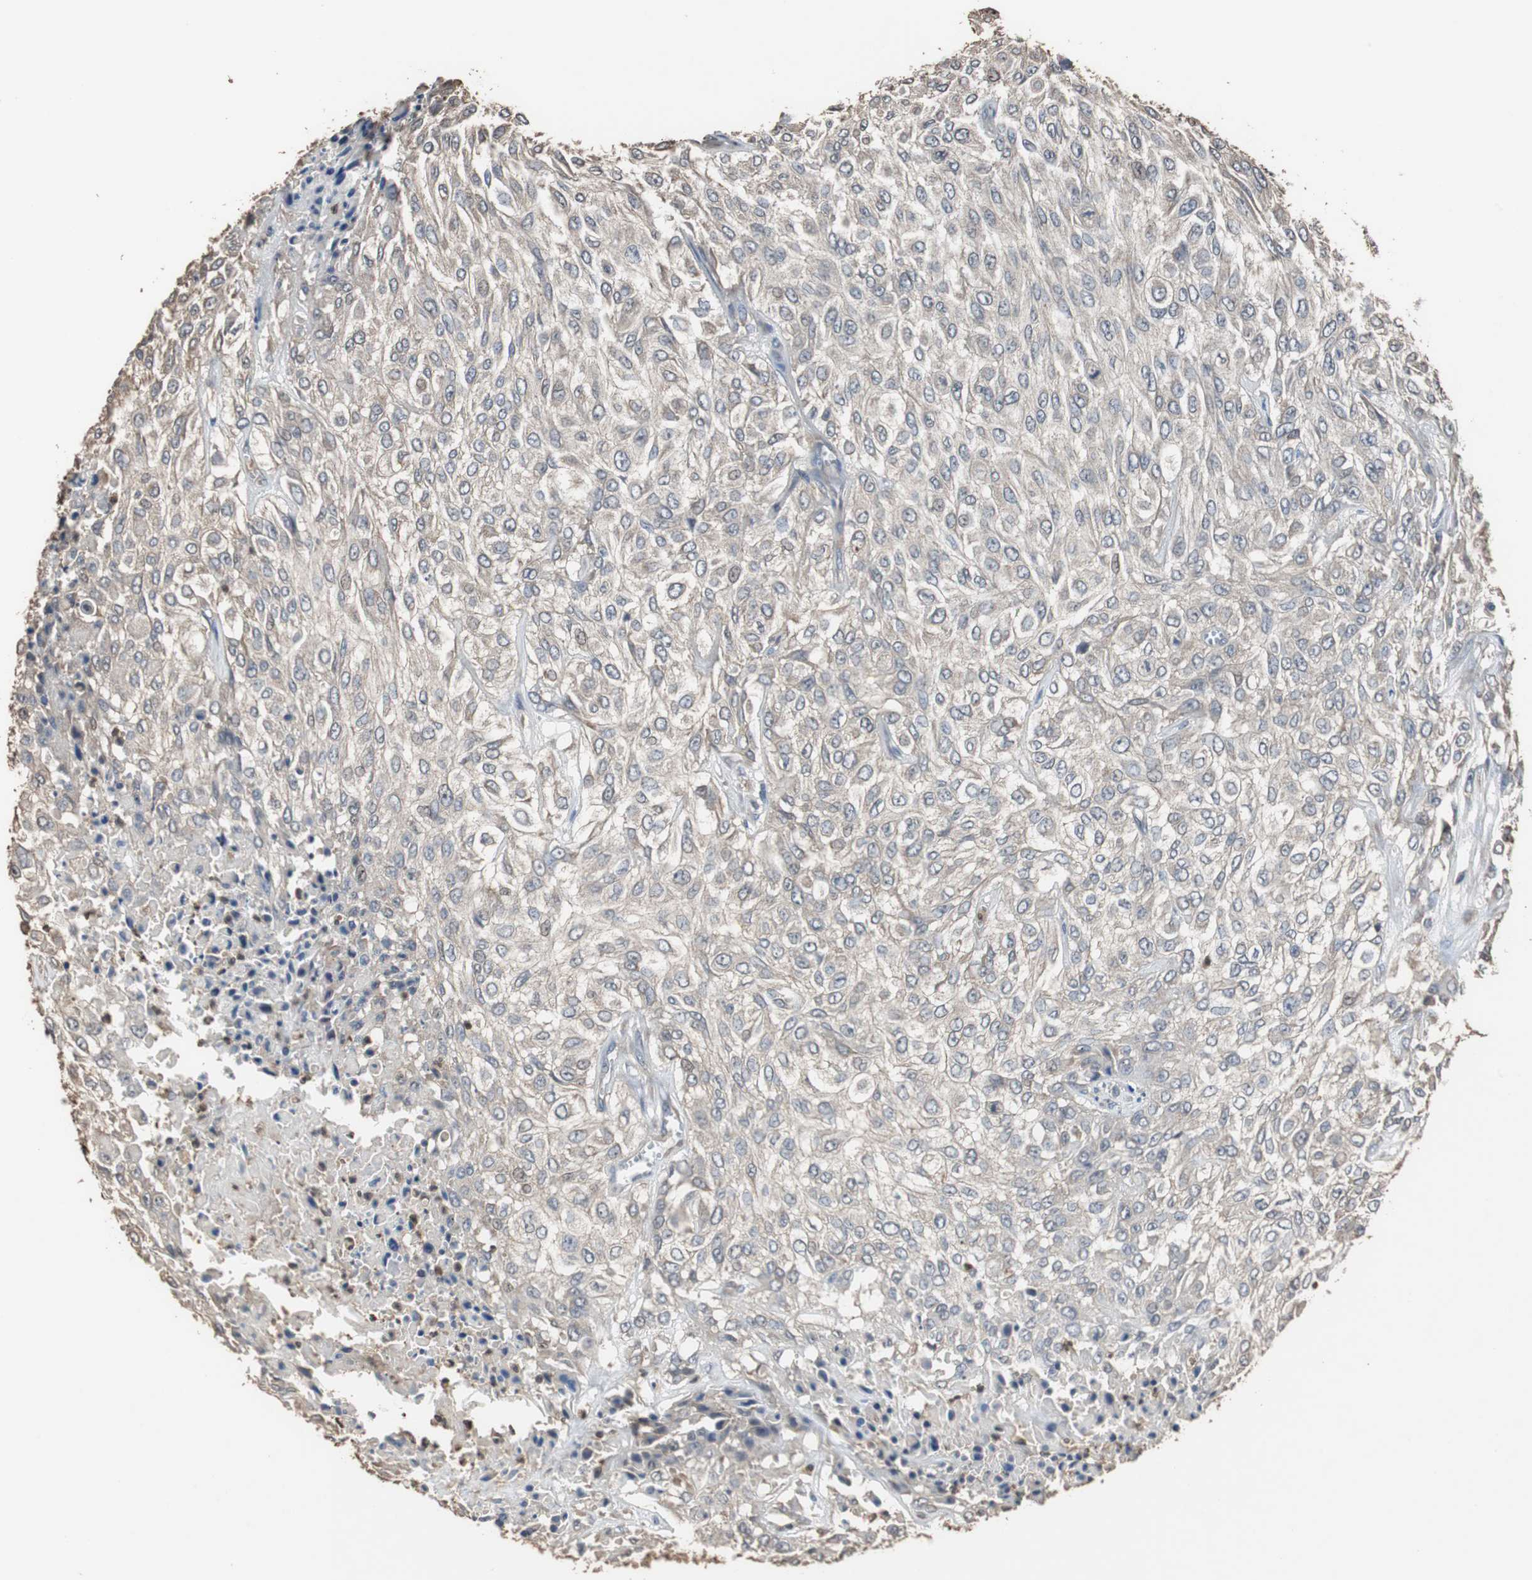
{"staining": {"intensity": "weak", "quantity": ">75%", "location": "cytoplasmic/membranous"}, "tissue": "urothelial cancer", "cell_type": "Tumor cells", "image_type": "cancer", "snomed": [{"axis": "morphology", "description": "Urothelial carcinoma, High grade"}, {"axis": "topography", "description": "Urinary bladder"}], "caption": "Immunohistochemistry of urothelial cancer shows low levels of weak cytoplasmic/membranous staining in about >75% of tumor cells.", "gene": "SCIMP", "patient": {"sex": "male", "age": 57}}